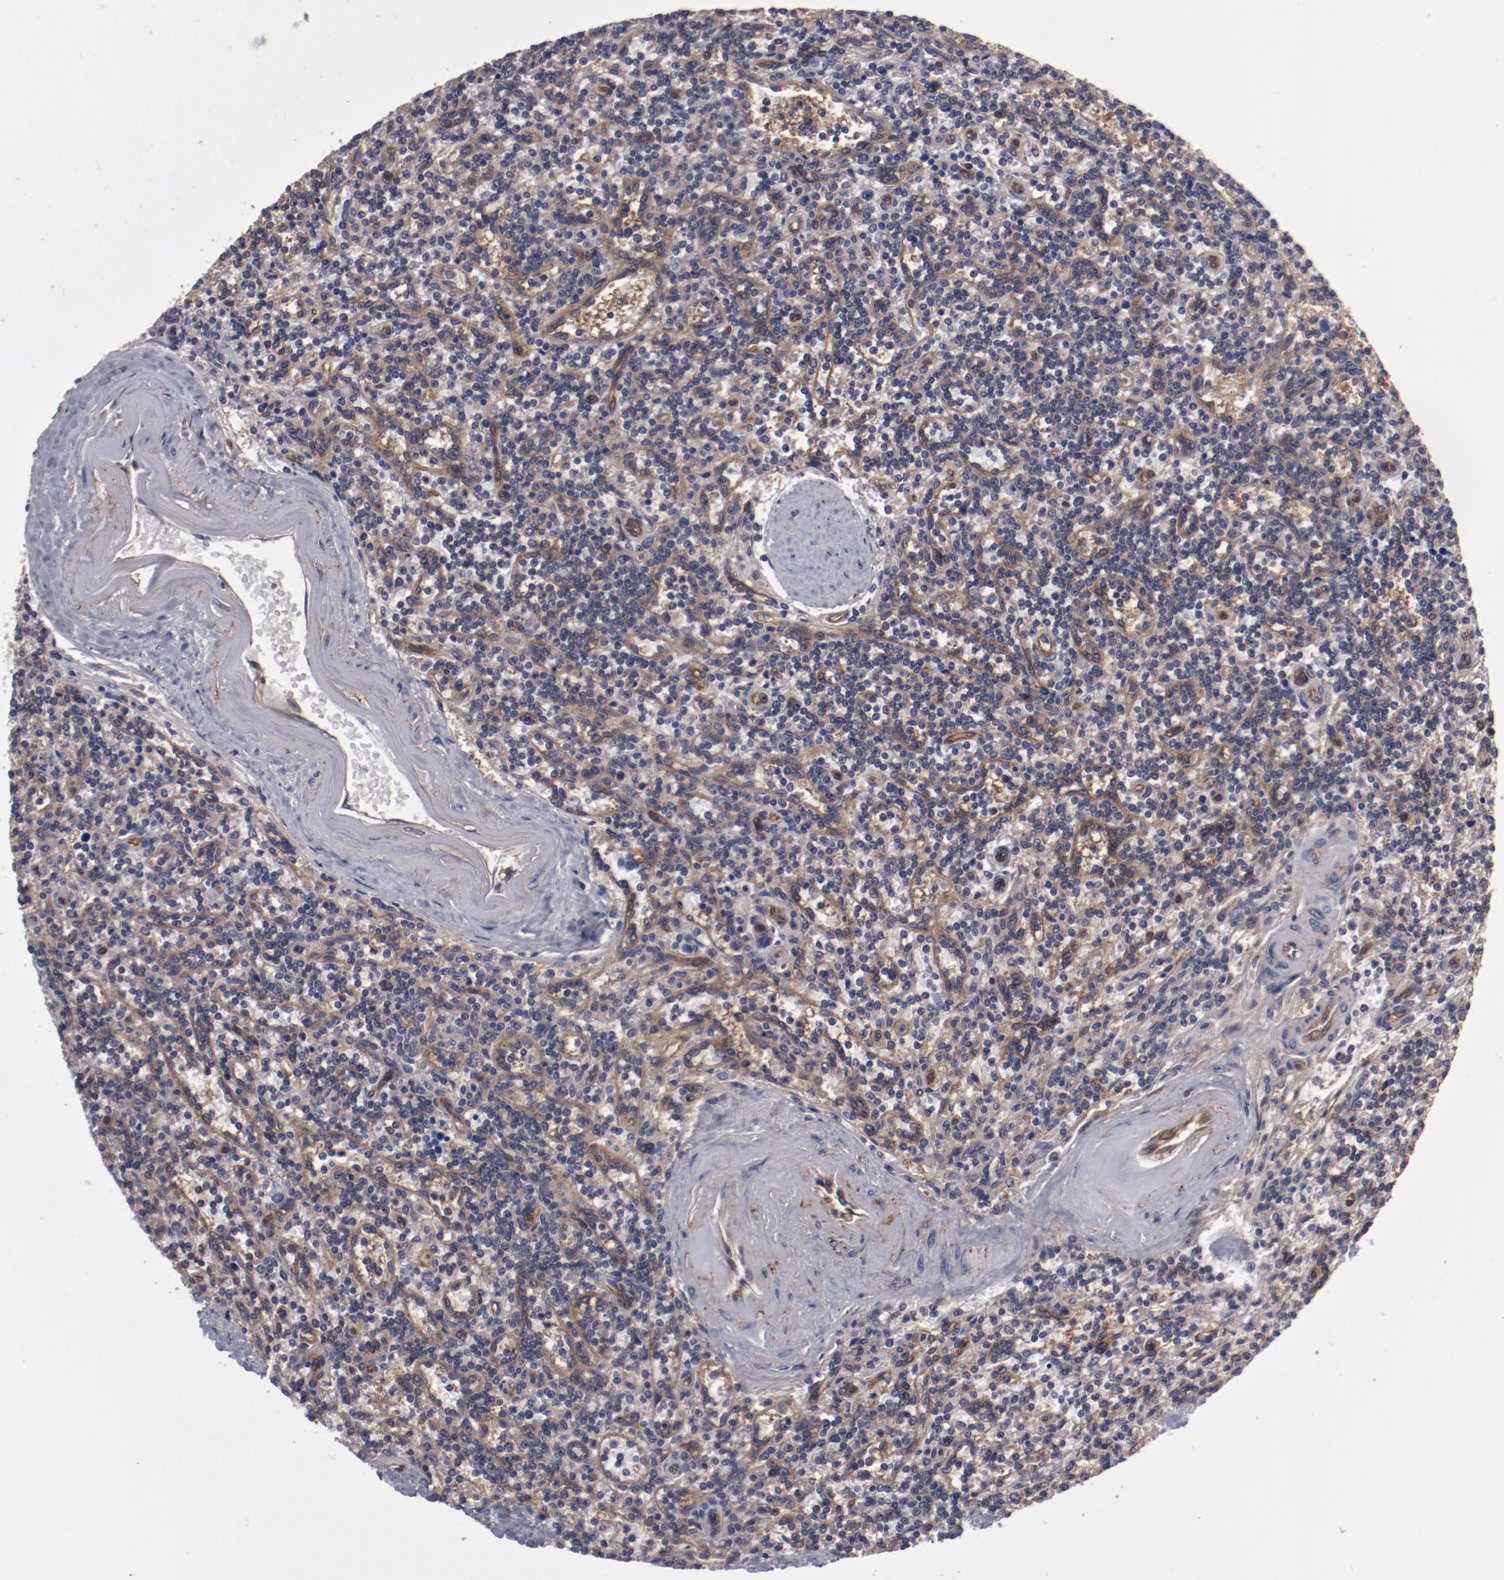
{"staining": {"intensity": "weak", "quantity": "25%-75%", "location": "cytoplasmic/membranous"}, "tissue": "lymphoma", "cell_type": "Tumor cells", "image_type": "cancer", "snomed": [{"axis": "morphology", "description": "Malignant lymphoma, non-Hodgkin's type, Low grade"}, {"axis": "topography", "description": "Spleen"}], "caption": "IHC photomicrograph of neoplastic tissue: human lymphoma stained using IHC reveals low levels of weak protein expression localized specifically in the cytoplasmic/membranous of tumor cells, appearing as a cytoplasmic/membranous brown color.", "gene": "DNAAF2", "patient": {"sex": "male", "age": 73}}